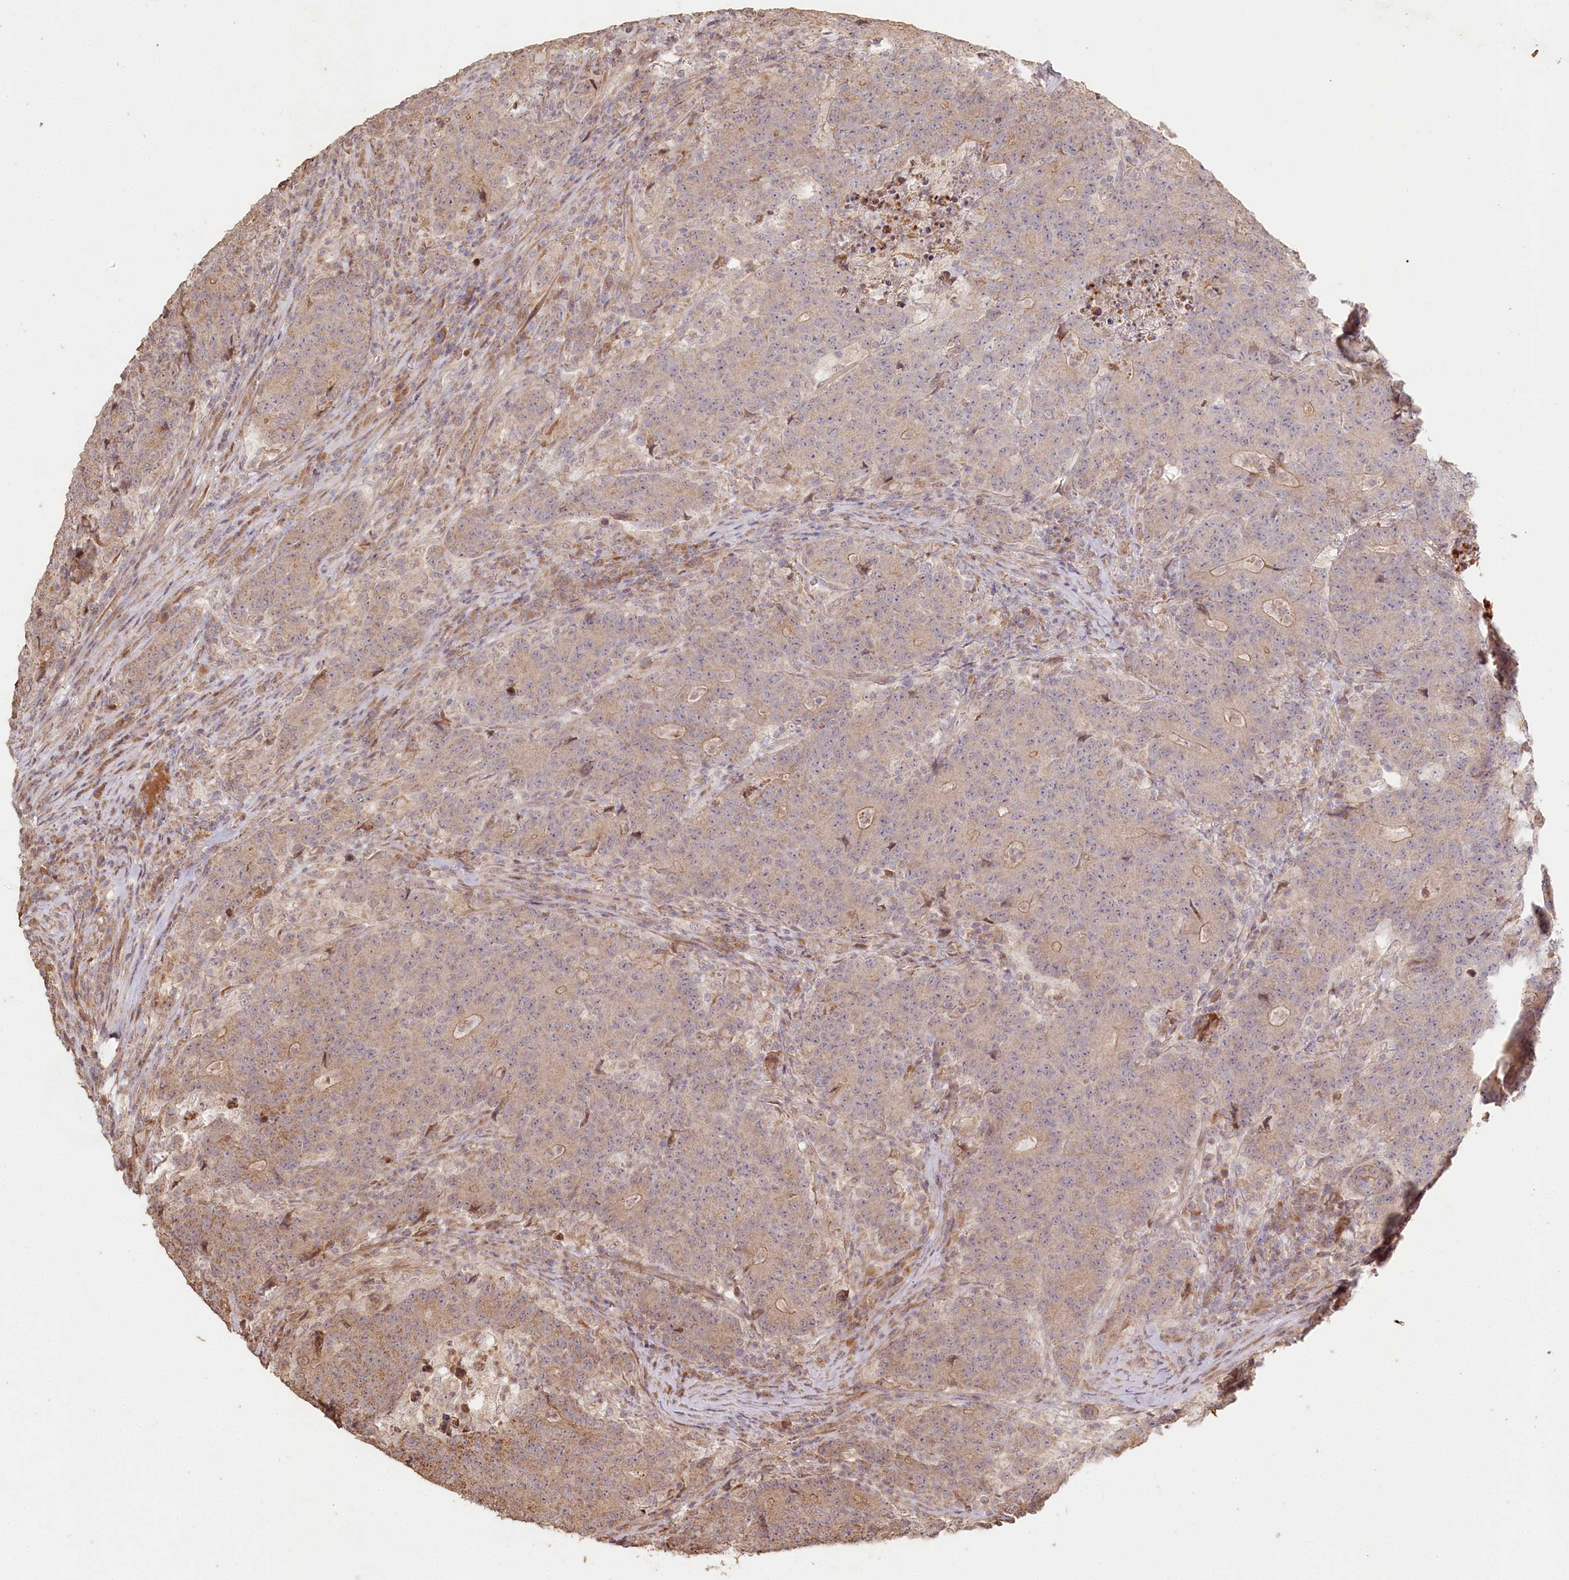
{"staining": {"intensity": "weak", "quantity": "25%-75%", "location": "cytoplasmic/membranous"}, "tissue": "colorectal cancer", "cell_type": "Tumor cells", "image_type": "cancer", "snomed": [{"axis": "morphology", "description": "Adenocarcinoma, NOS"}, {"axis": "topography", "description": "Colon"}], "caption": "Immunohistochemical staining of colorectal adenocarcinoma demonstrates low levels of weak cytoplasmic/membranous protein expression in approximately 25%-75% of tumor cells.", "gene": "HAL", "patient": {"sex": "female", "age": 75}}